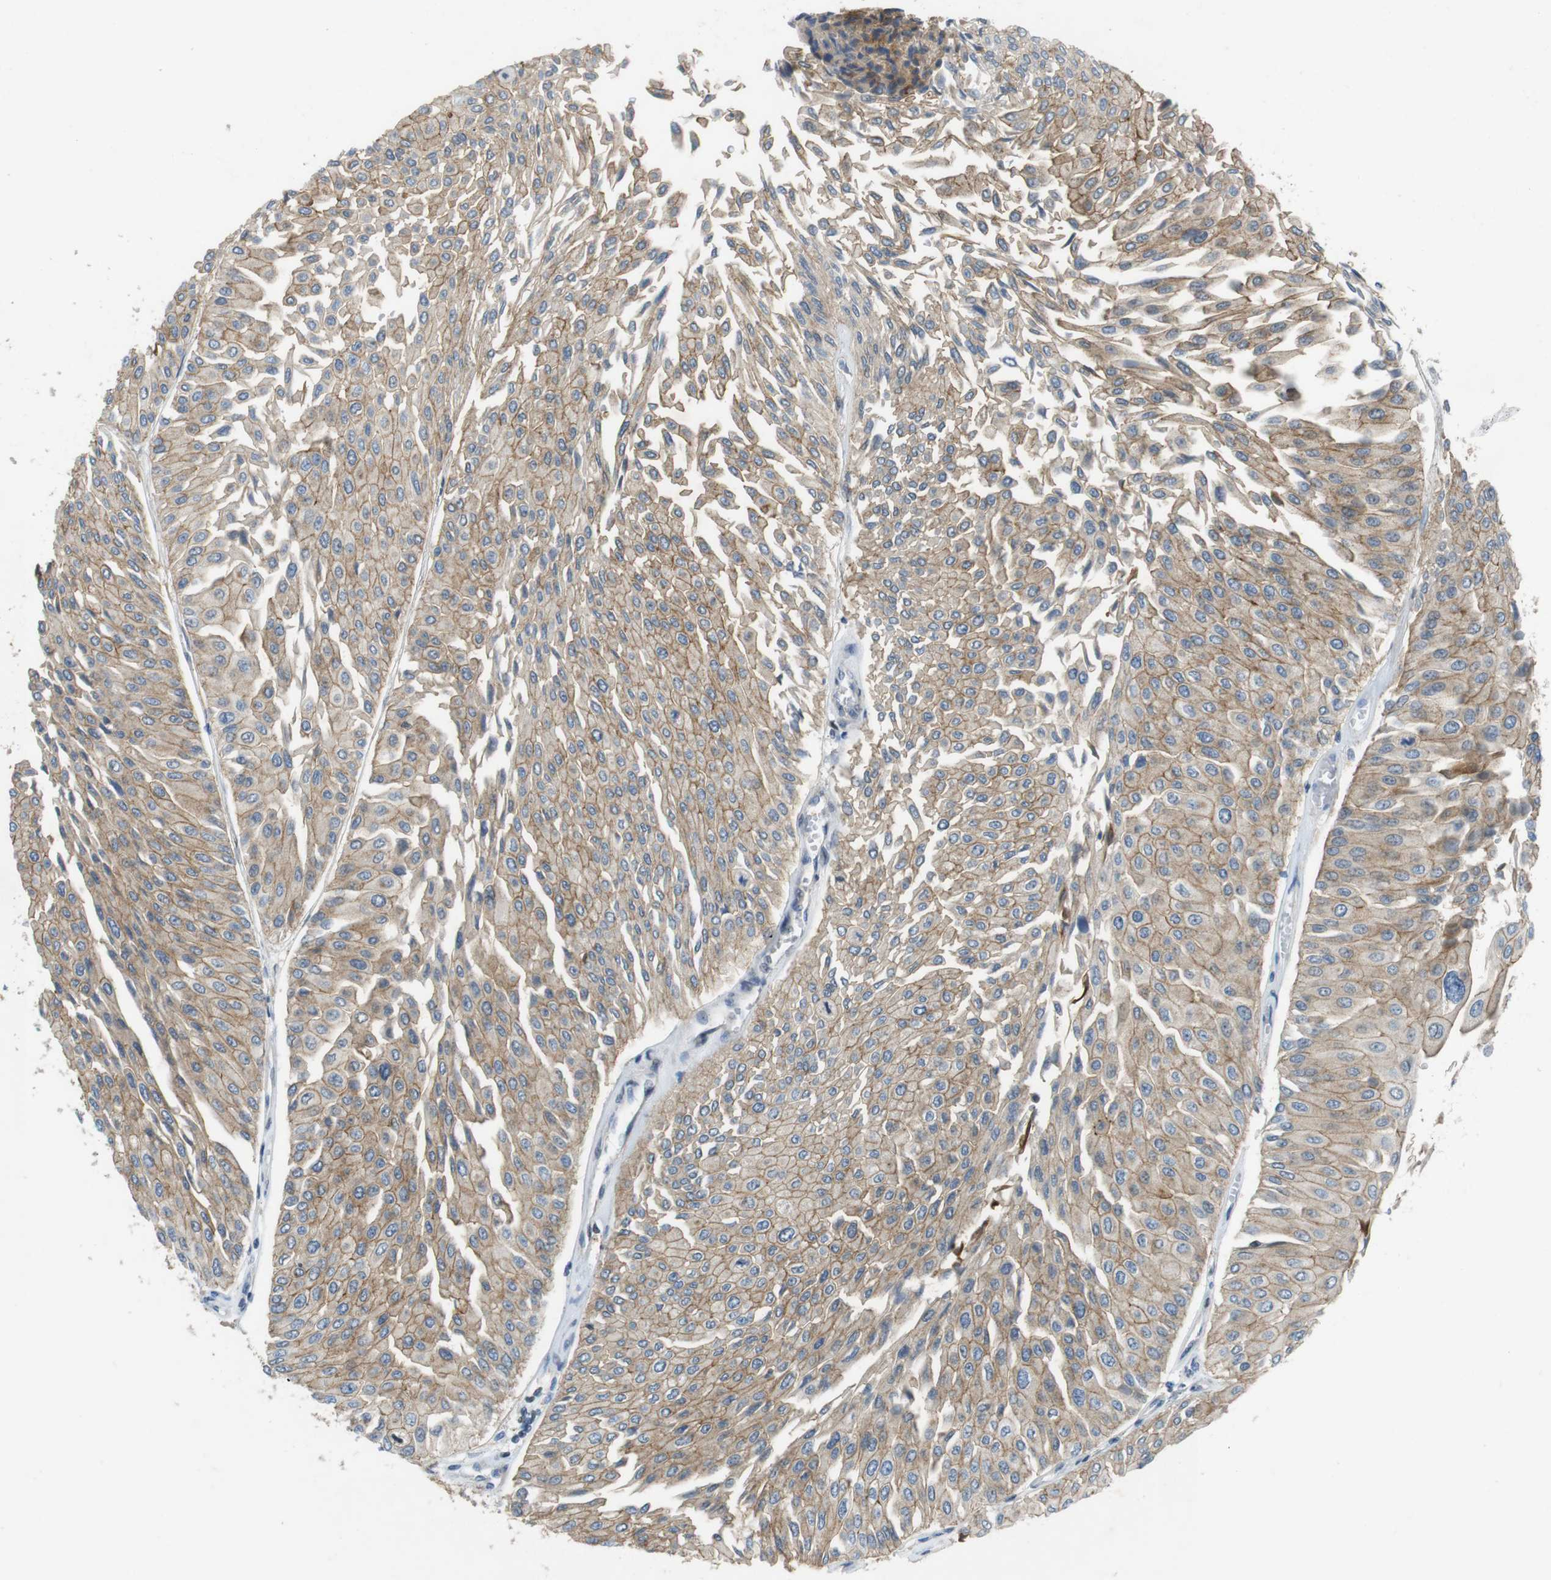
{"staining": {"intensity": "moderate", "quantity": ">75%", "location": "cytoplasmic/membranous"}, "tissue": "urothelial cancer", "cell_type": "Tumor cells", "image_type": "cancer", "snomed": [{"axis": "morphology", "description": "Urothelial carcinoma, Low grade"}, {"axis": "topography", "description": "Urinary bladder"}], "caption": "Immunohistochemistry (IHC) micrograph of neoplastic tissue: human low-grade urothelial carcinoma stained using immunohistochemistry (IHC) reveals medium levels of moderate protein expression localized specifically in the cytoplasmic/membranous of tumor cells, appearing as a cytoplasmic/membranous brown color.", "gene": "TJP3", "patient": {"sex": "male", "age": 67}}